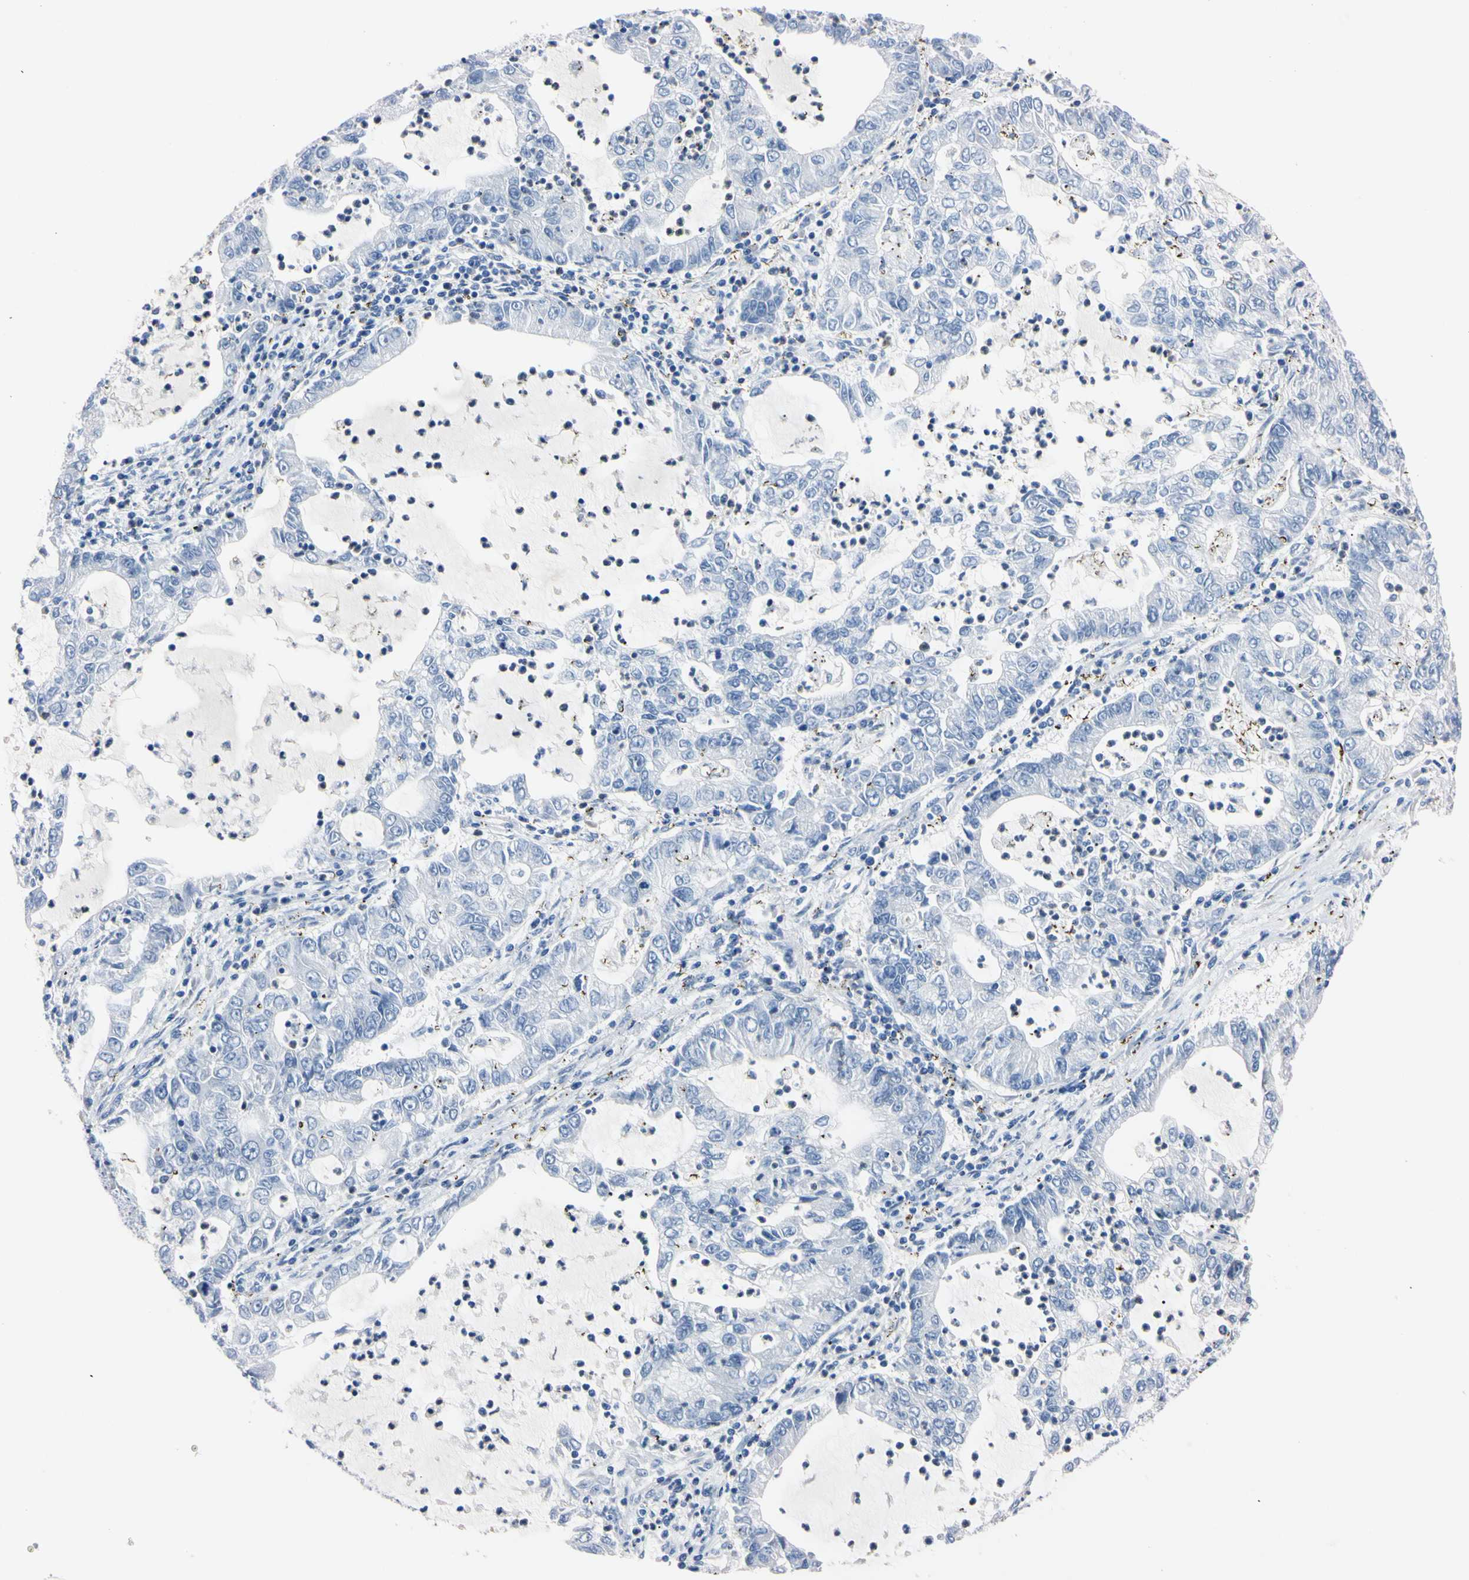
{"staining": {"intensity": "negative", "quantity": "none", "location": "none"}, "tissue": "lung cancer", "cell_type": "Tumor cells", "image_type": "cancer", "snomed": [{"axis": "morphology", "description": "Adenocarcinoma, NOS"}, {"axis": "topography", "description": "Lung"}], "caption": "A high-resolution photomicrograph shows IHC staining of adenocarcinoma (lung), which displays no significant staining in tumor cells.", "gene": "NCF4", "patient": {"sex": "female", "age": 51}}